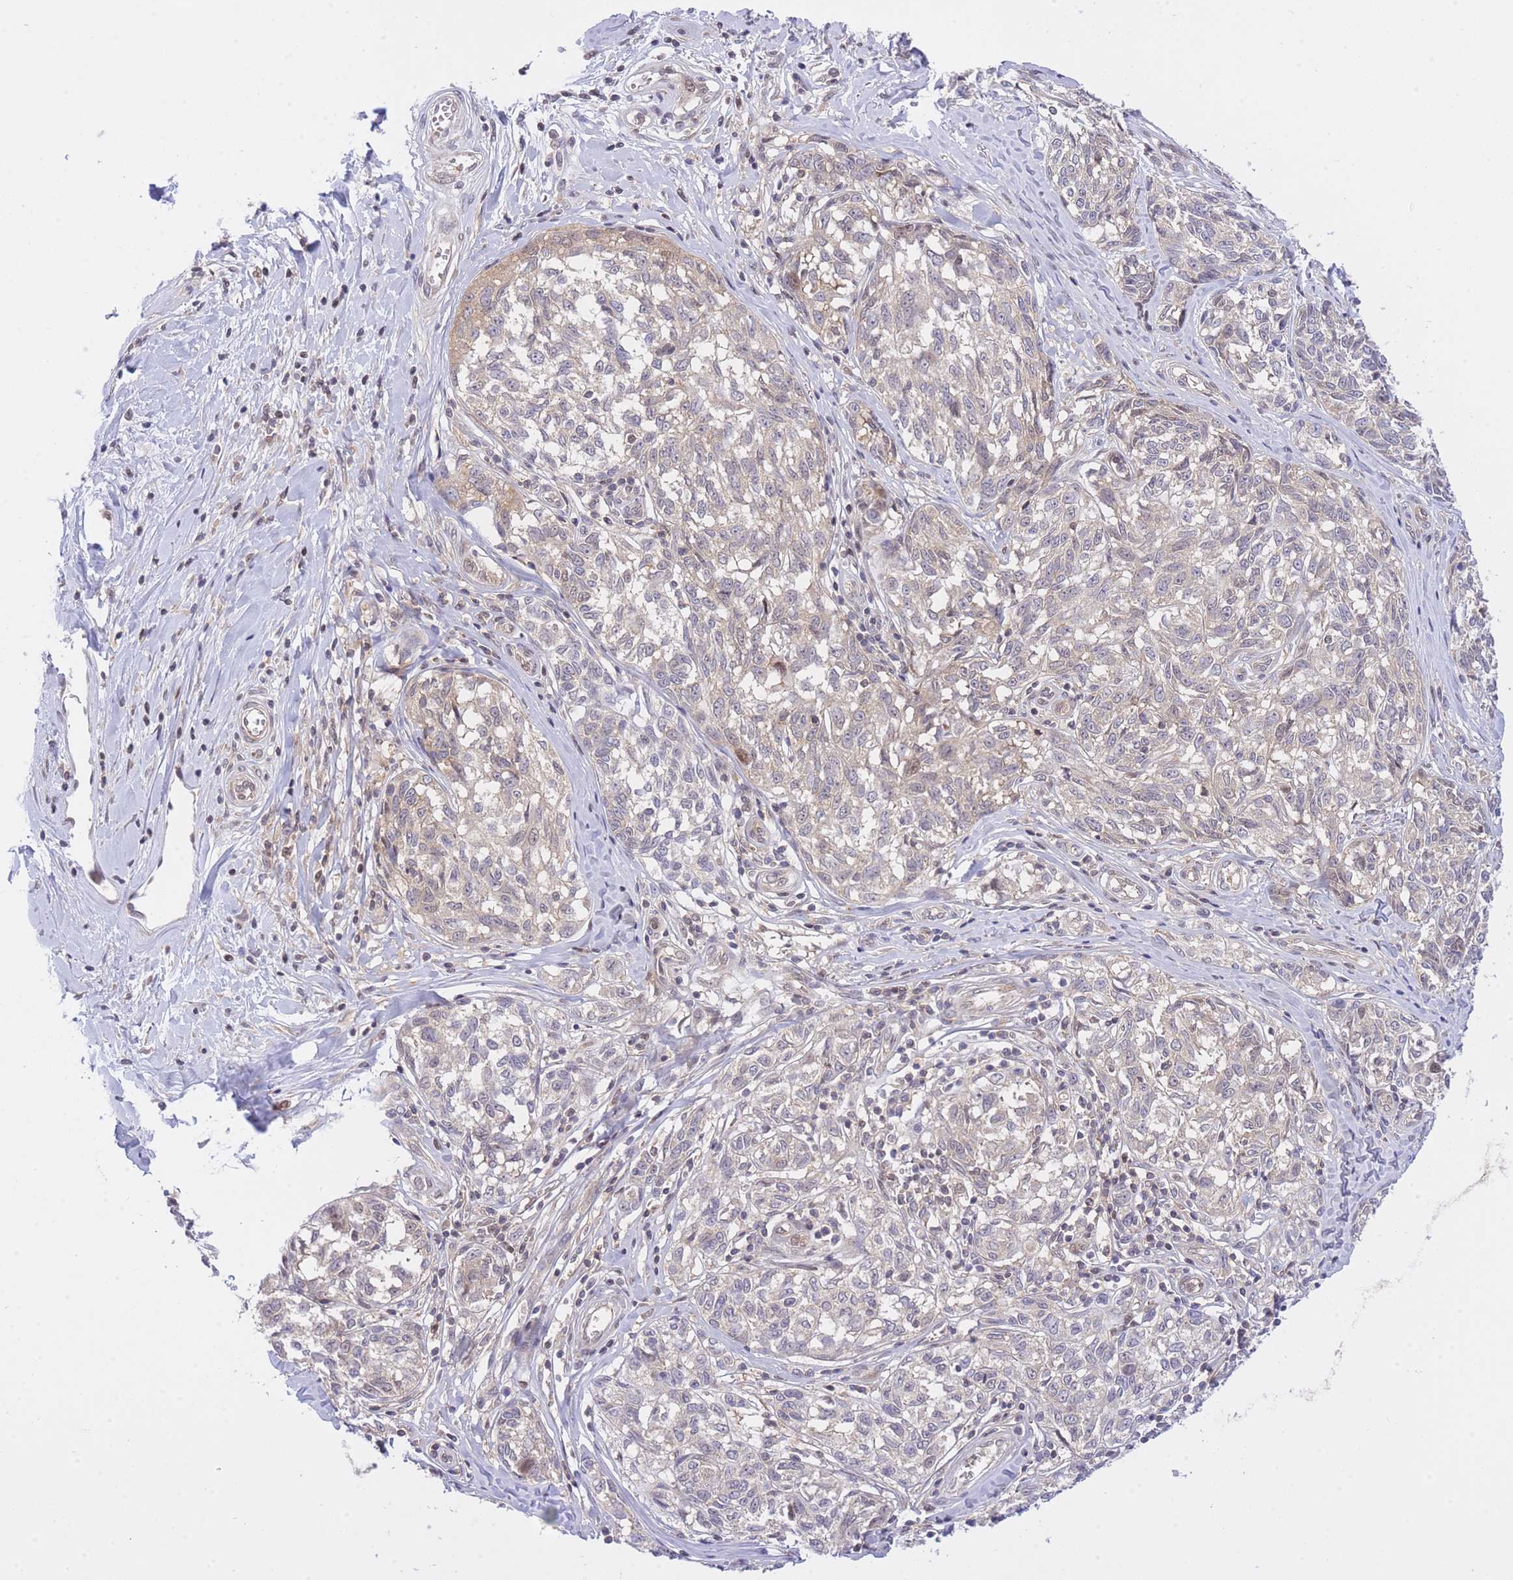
{"staining": {"intensity": "negative", "quantity": "none", "location": "none"}, "tissue": "melanoma", "cell_type": "Tumor cells", "image_type": "cancer", "snomed": [{"axis": "morphology", "description": "Normal tissue, NOS"}, {"axis": "morphology", "description": "Malignant melanoma, NOS"}, {"axis": "topography", "description": "Skin"}], "caption": "Immunohistochemical staining of malignant melanoma shows no significant positivity in tumor cells. (Immunohistochemistry, brightfield microscopy, high magnification).", "gene": "EIF2B2", "patient": {"sex": "female", "age": 64}}